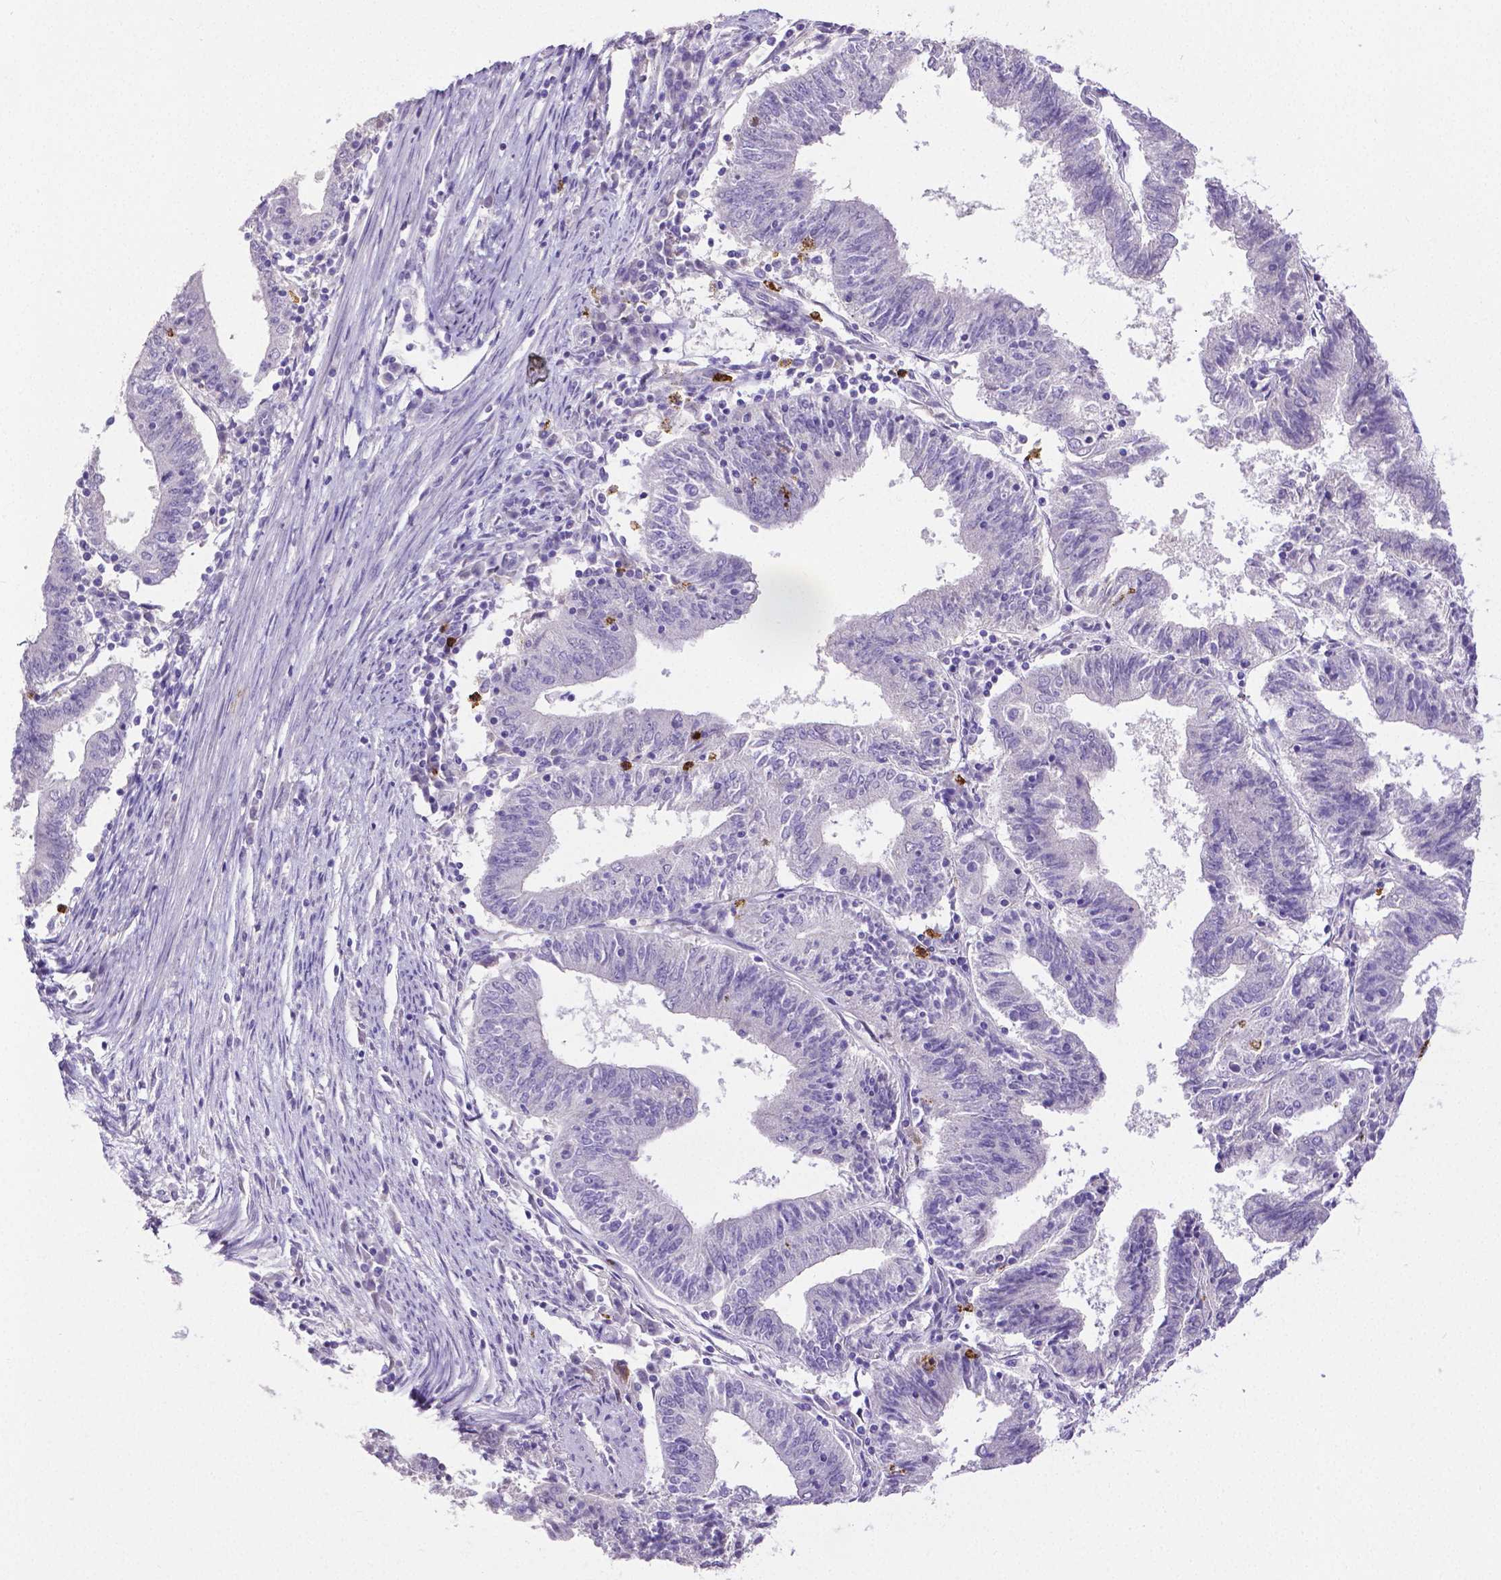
{"staining": {"intensity": "negative", "quantity": "none", "location": "none"}, "tissue": "endometrial cancer", "cell_type": "Tumor cells", "image_type": "cancer", "snomed": [{"axis": "morphology", "description": "Adenocarcinoma, NOS"}, {"axis": "topography", "description": "Endometrium"}], "caption": "DAB immunohistochemical staining of human endometrial adenocarcinoma displays no significant positivity in tumor cells.", "gene": "MMP9", "patient": {"sex": "female", "age": 82}}